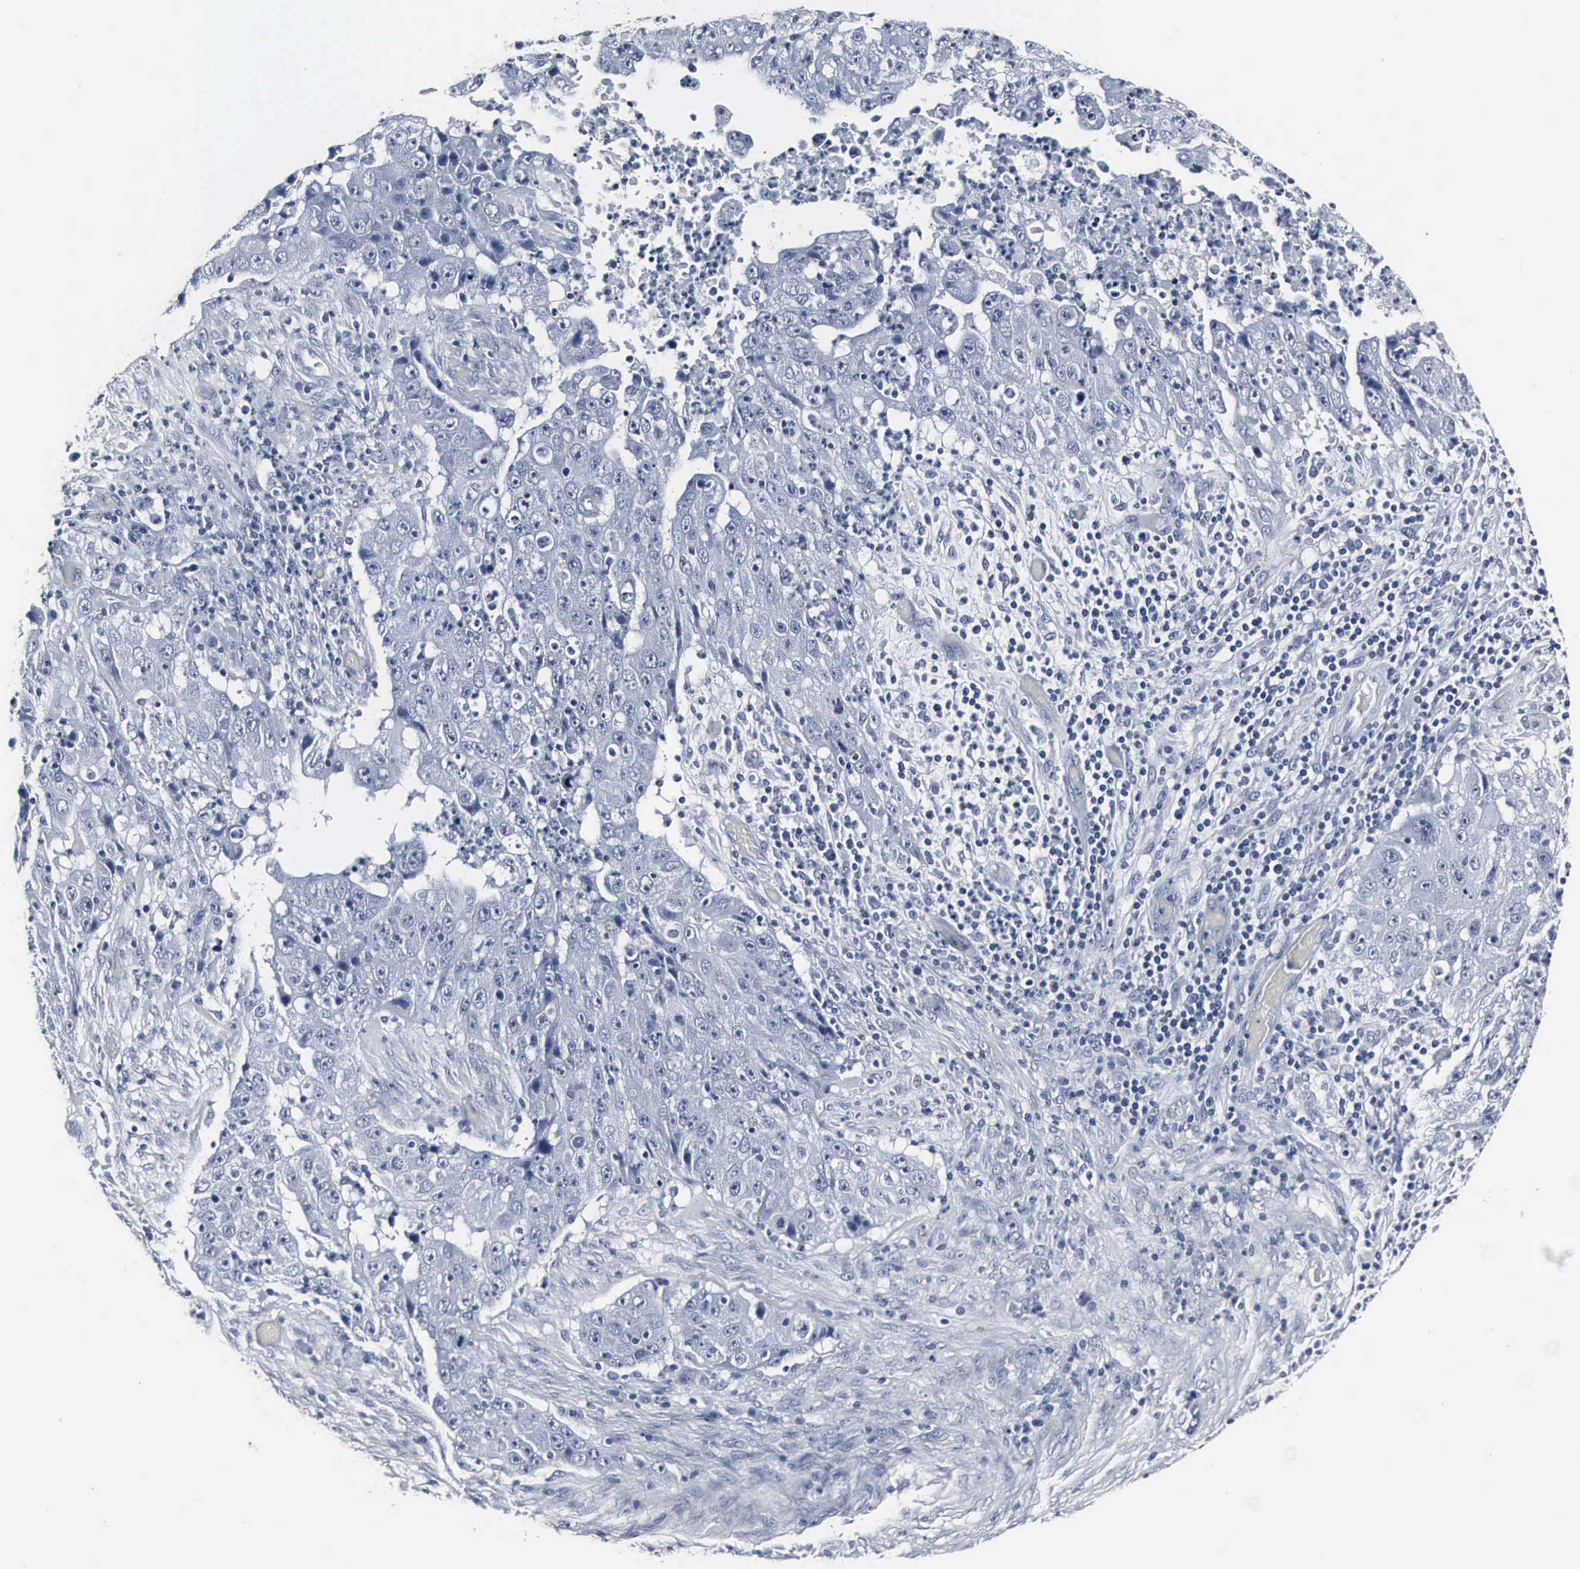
{"staining": {"intensity": "negative", "quantity": "none", "location": "none"}, "tissue": "lung cancer", "cell_type": "Tumor cells", "image_type": "cancer", "snomed": [{"axis": "morphology", "description": "Squamous cell carcinoma, NOS"}, {"axis": "topography", "description": "Lung"}], "caption": "DAB immunohistochemical staining of human lung squamous cell carcinoma reveals no significant expression in tumor cells.", "gene": "SNAP25", "patient": {"sex": "male", "age": 64}}